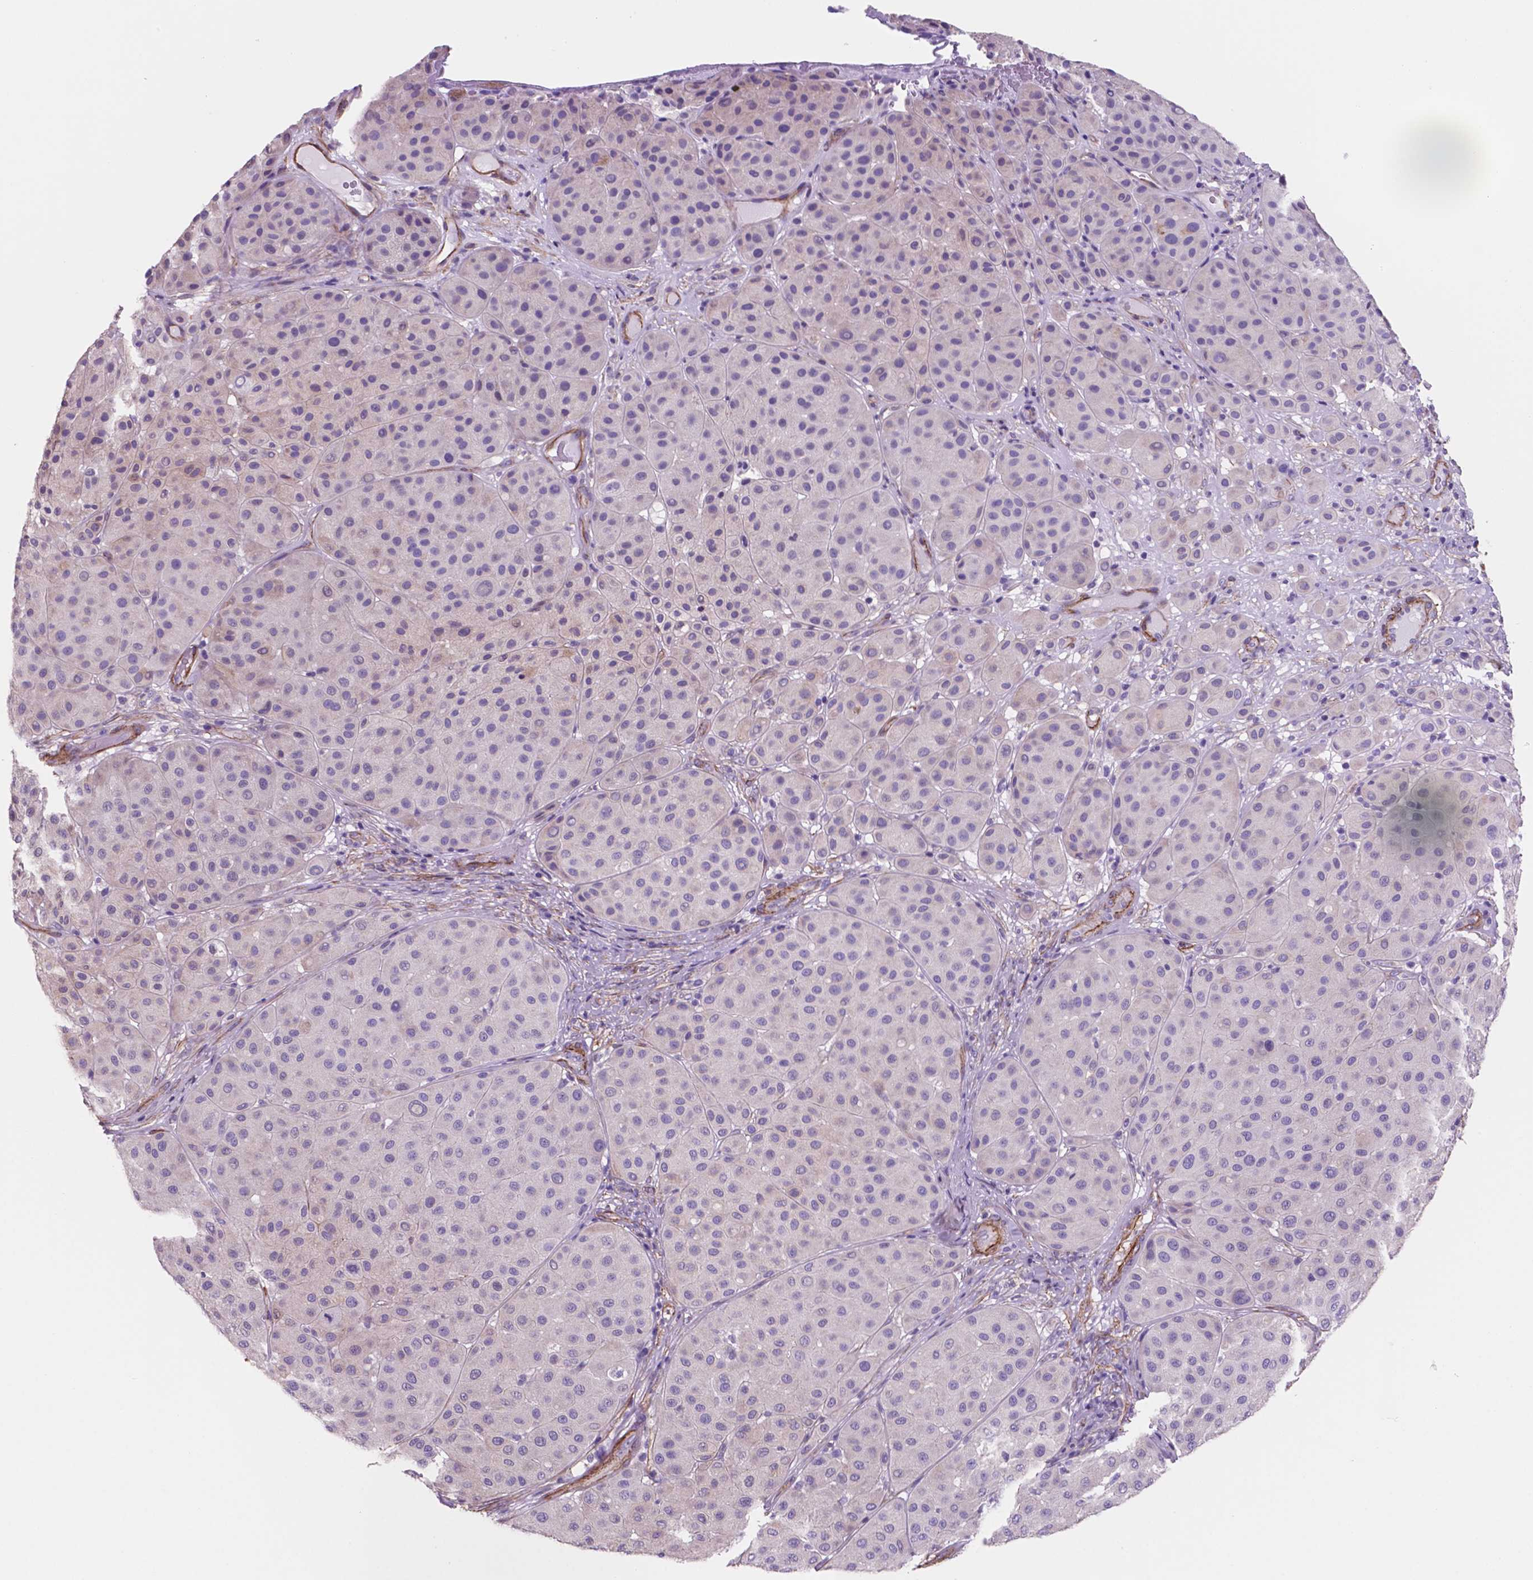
{"staining": {"intensity": "negative", "quantity": "none", "location": "none"}, "tissue": "melanoma", "cell_type": "Tumor cells", "image_type": "cancer", "snomed": [{"axis": "morphology", "description": "Malignant melanoma, Metastatic site"}, {"axis": "topography", "description": "Smooth muscle"}], "caption": "This image is of malignant melanoma (metastatic site) stained with immunohistochemistry to label a protein in brown with the nuclei are counter-stained blue. There is no staining in tumor cells.", "gene": "TOR2A", "patient": {"sex": "male", "age": 41}}